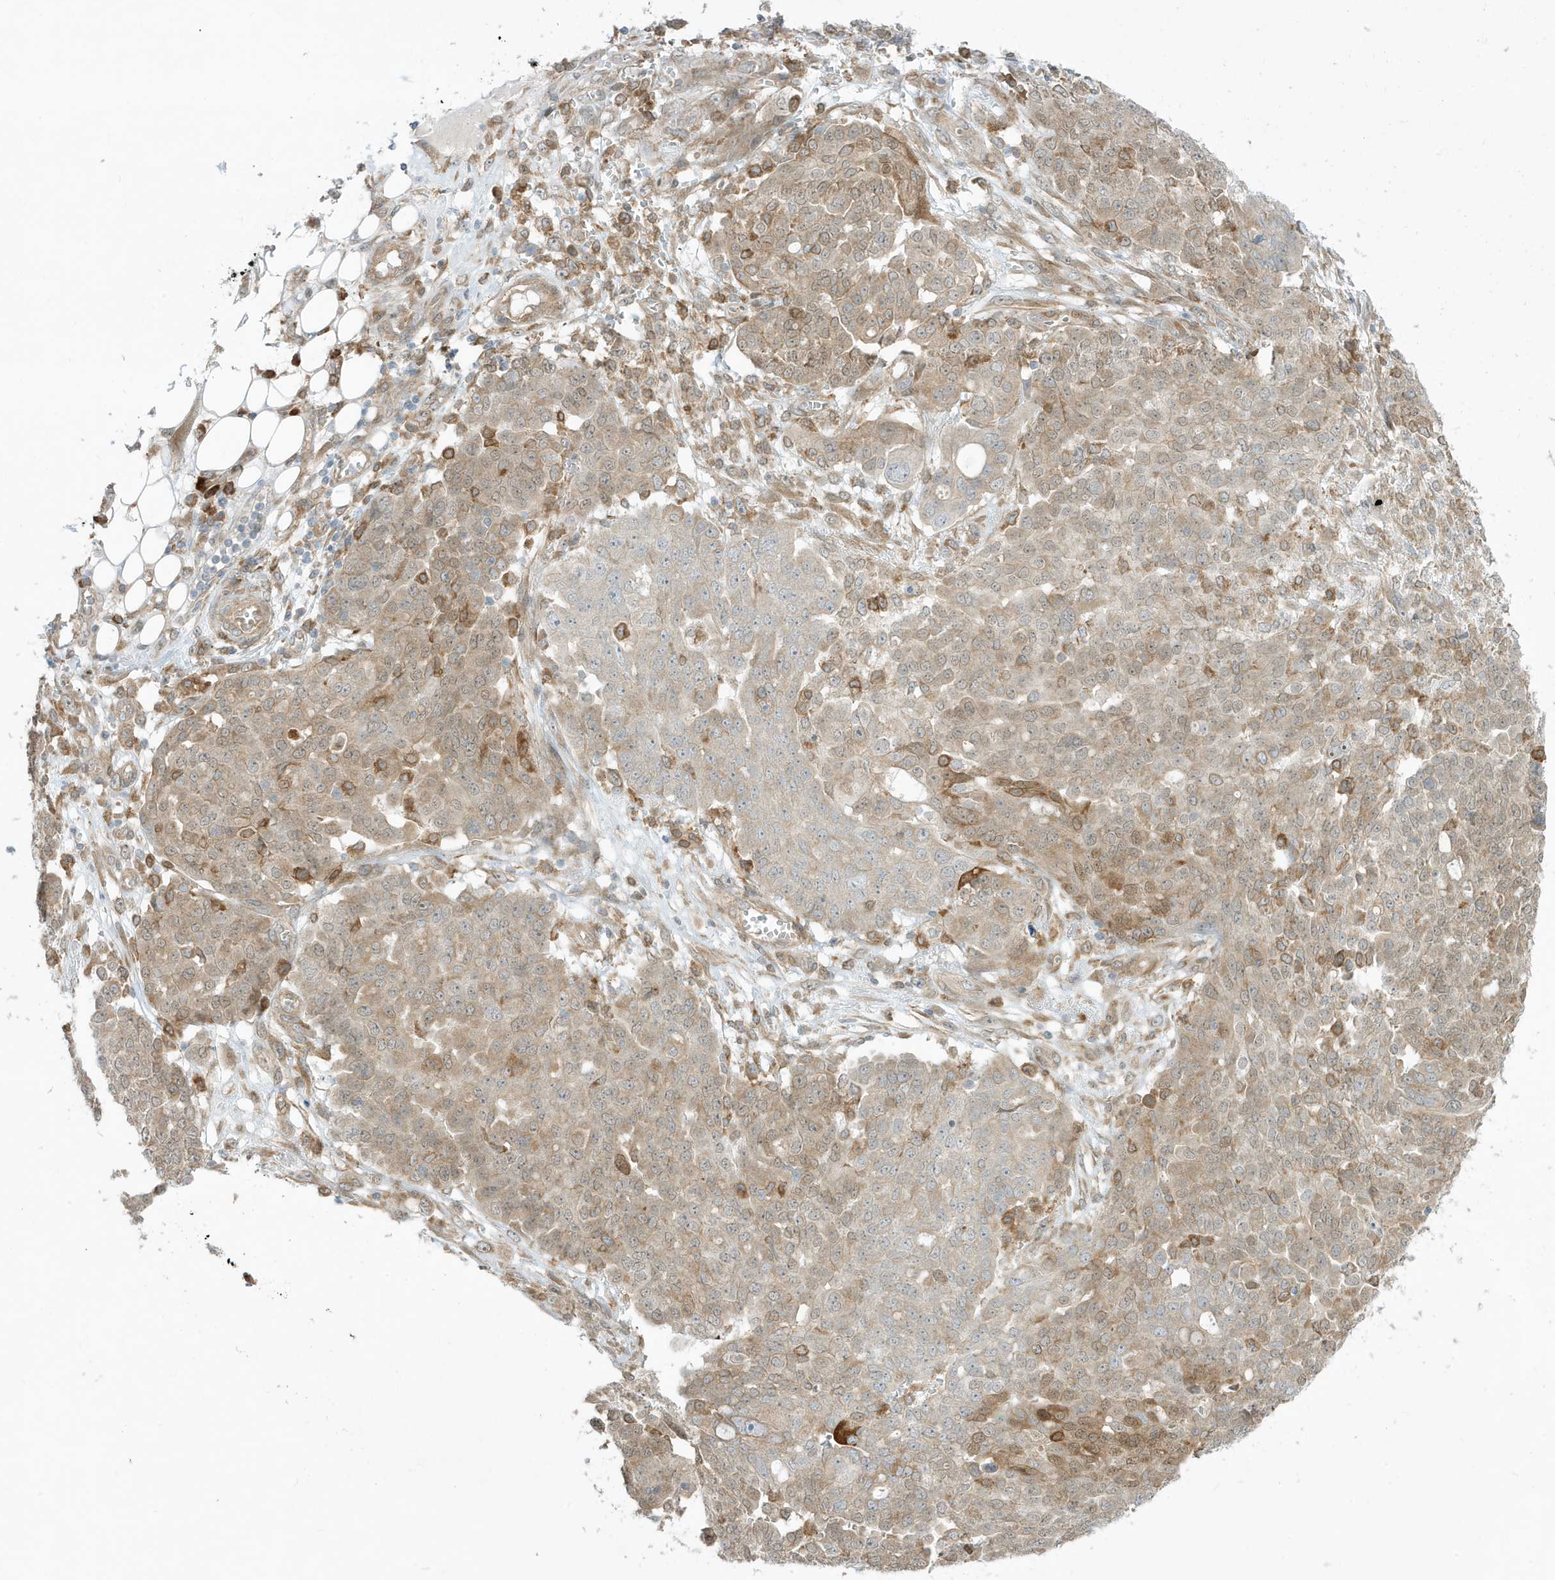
{"staining": {"intensity": "moderate", "quantity": "25%-75%", "location": "cytoplasmic/membranous"}, "tissue": "ovarian cancer", "cell_type": "Tumor cells", "image_type": "cancer", "snomed": [{"axis": "morphology", "description": "Cystadenocarcinoma, serous, NOS"}, {"axis": "topography", "description": "Soft tissue"}, {"axis": "topography", "description": "Ovary"}], "caption": "Ovarian cancer (serous cystadenocarcinoma) tissue displays moderate cytoplasmic/membranous positivity in approximately 25%-75% of tumor cells", "gene": "SCARF2", "patient": {"sex": "female", "age": 57}}